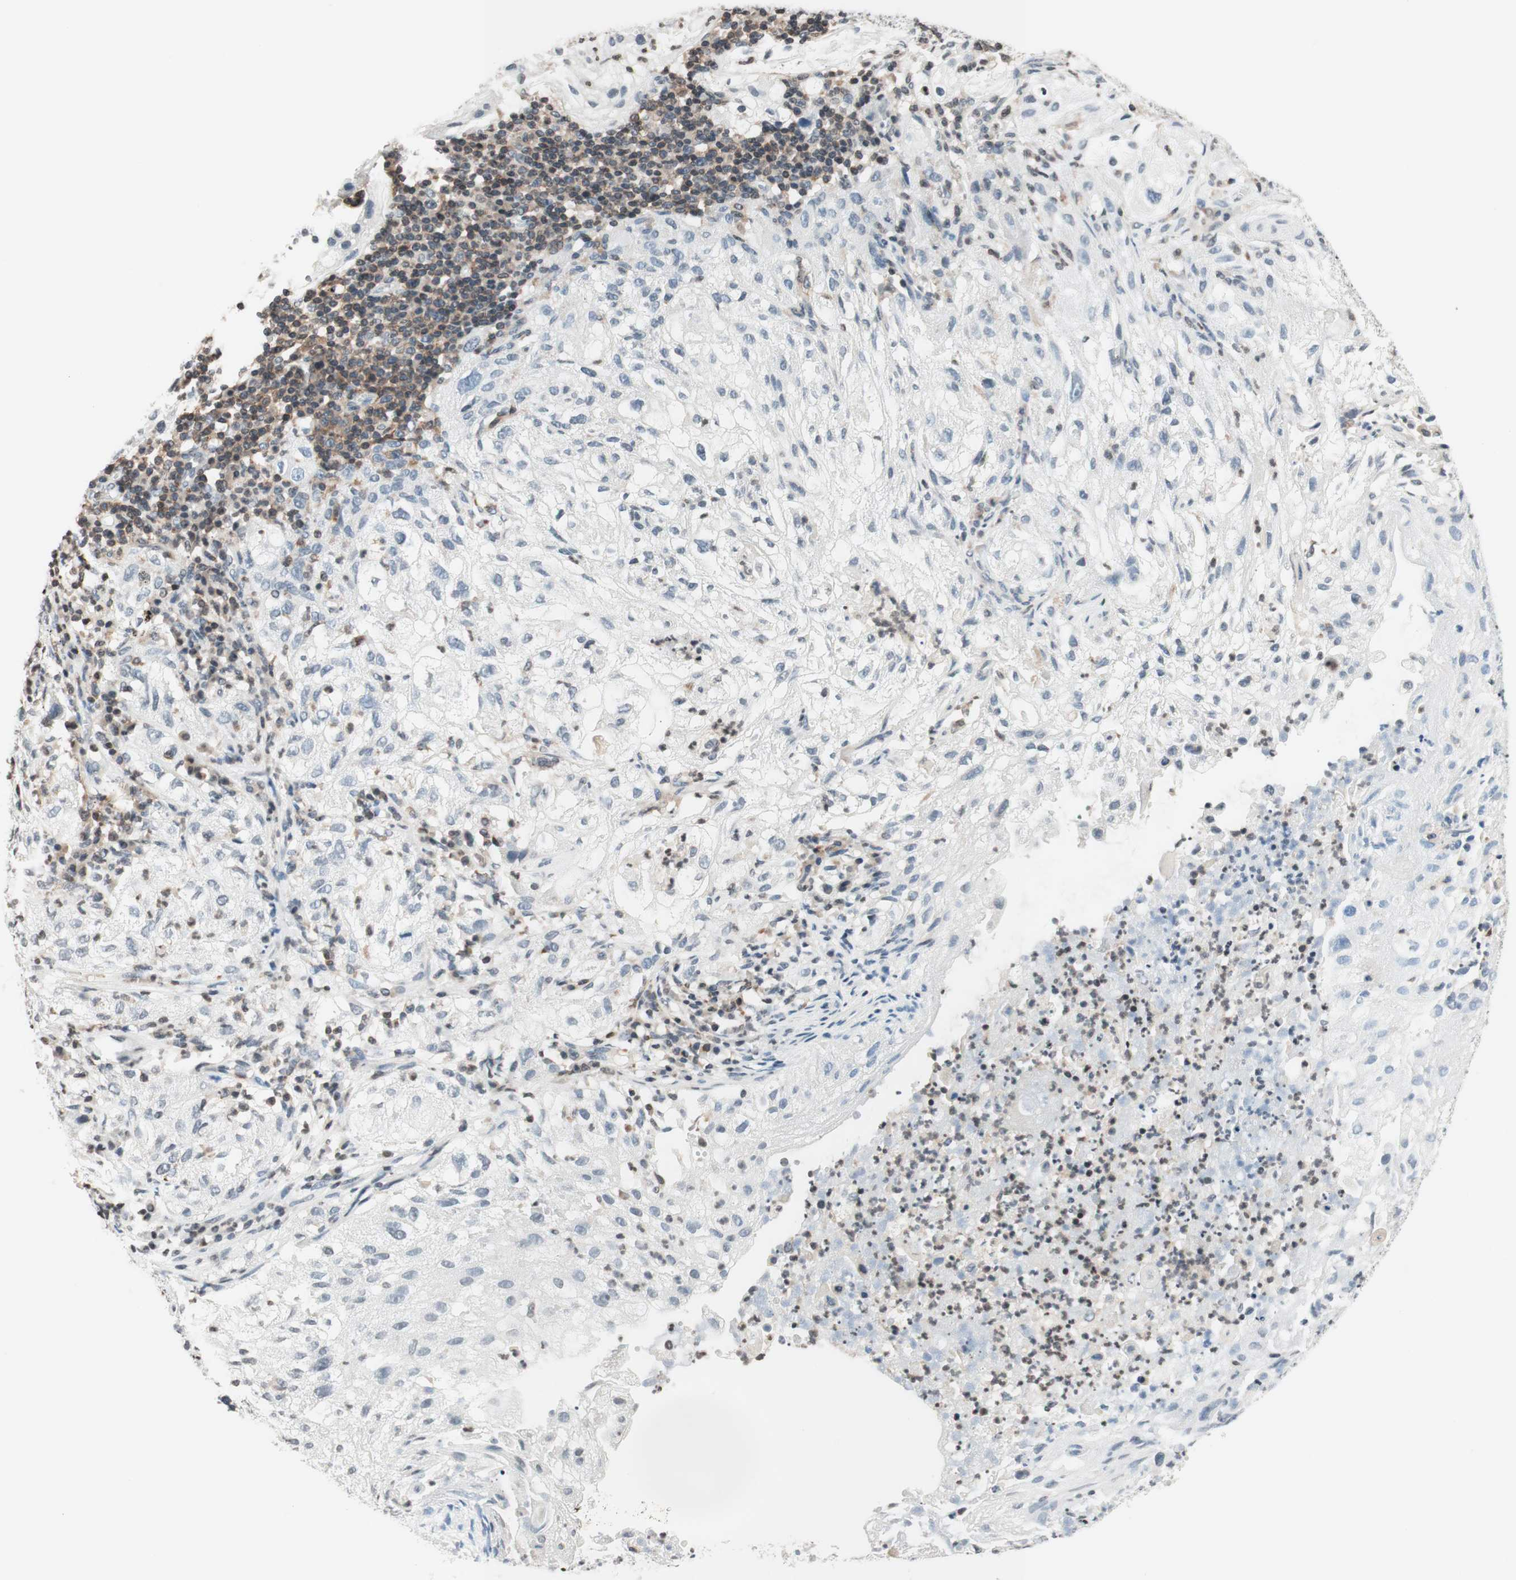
{"staining": {"intensity": "negative", "quantity": "none", "location": "none"}, "tissue": "lung cancer", "cell_type": "Tumor cells", "image_type": "cancer", "snomed": [{"axis": "morphology", "description": "Inflammation, NOS"}, {"axis": "morphology", "description": "Squamous cell carcinoma, NOS"}, {"axis": "topography", "description": "Lymph node"}, {"axis": "topography", "description": "Soft tissue"}, {"axis": "topography", "description": "Lung"}], "caption": "Human lung squamous cell carcinoma stained for a protein using immunohistochemistry demonstrates no positivity in tumor cells.", "gene": "WIPF1", "patient": {"sex": "male", "age": 66}}